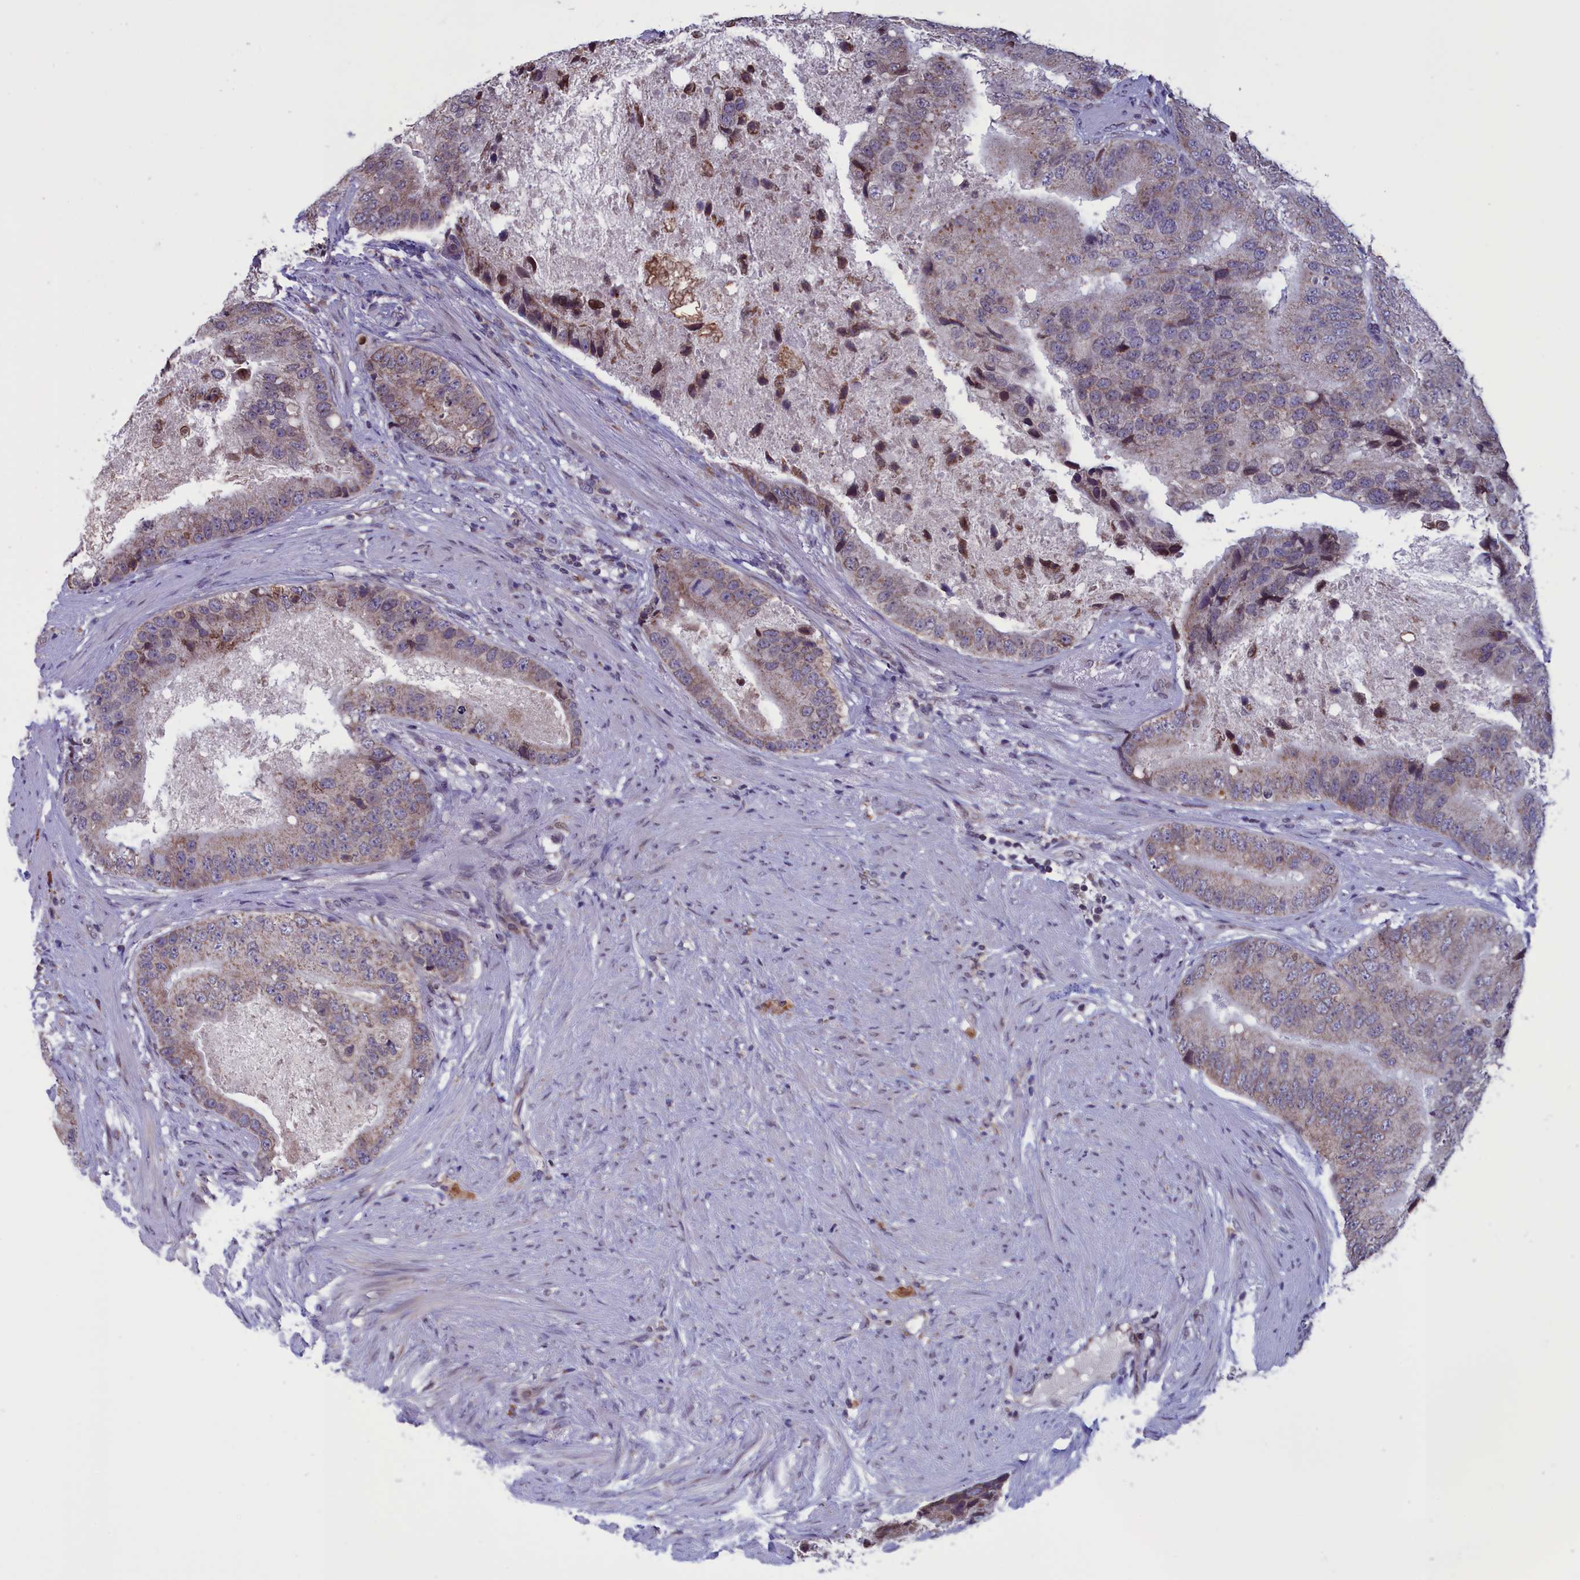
{"staining": {"intensity": "weak", "quantity": ">75%", "location": "cytoplasmic/membranous"}, "tissue": "prostate cancer", "cell_type": "Tumor cells", "image_type": "cancer", "snomed": [{"axis": "morphology", "description": "Adenocarcinoma, High grade"}, {"axis": "topography", "description": "Prostate"}], "caption": "An immunohistochemistry micrograph of tumor tissue is shown. Protein staining in brown labels weak cytoplasmic/membranous positivity in prostate adenocarcinoma (high-grade) within tumor cells. The protein of interest is shown in brown color, while the nuclei are stained blue.", "gene": "PARS2", "patient": {"sex": "male", "age": 70}}